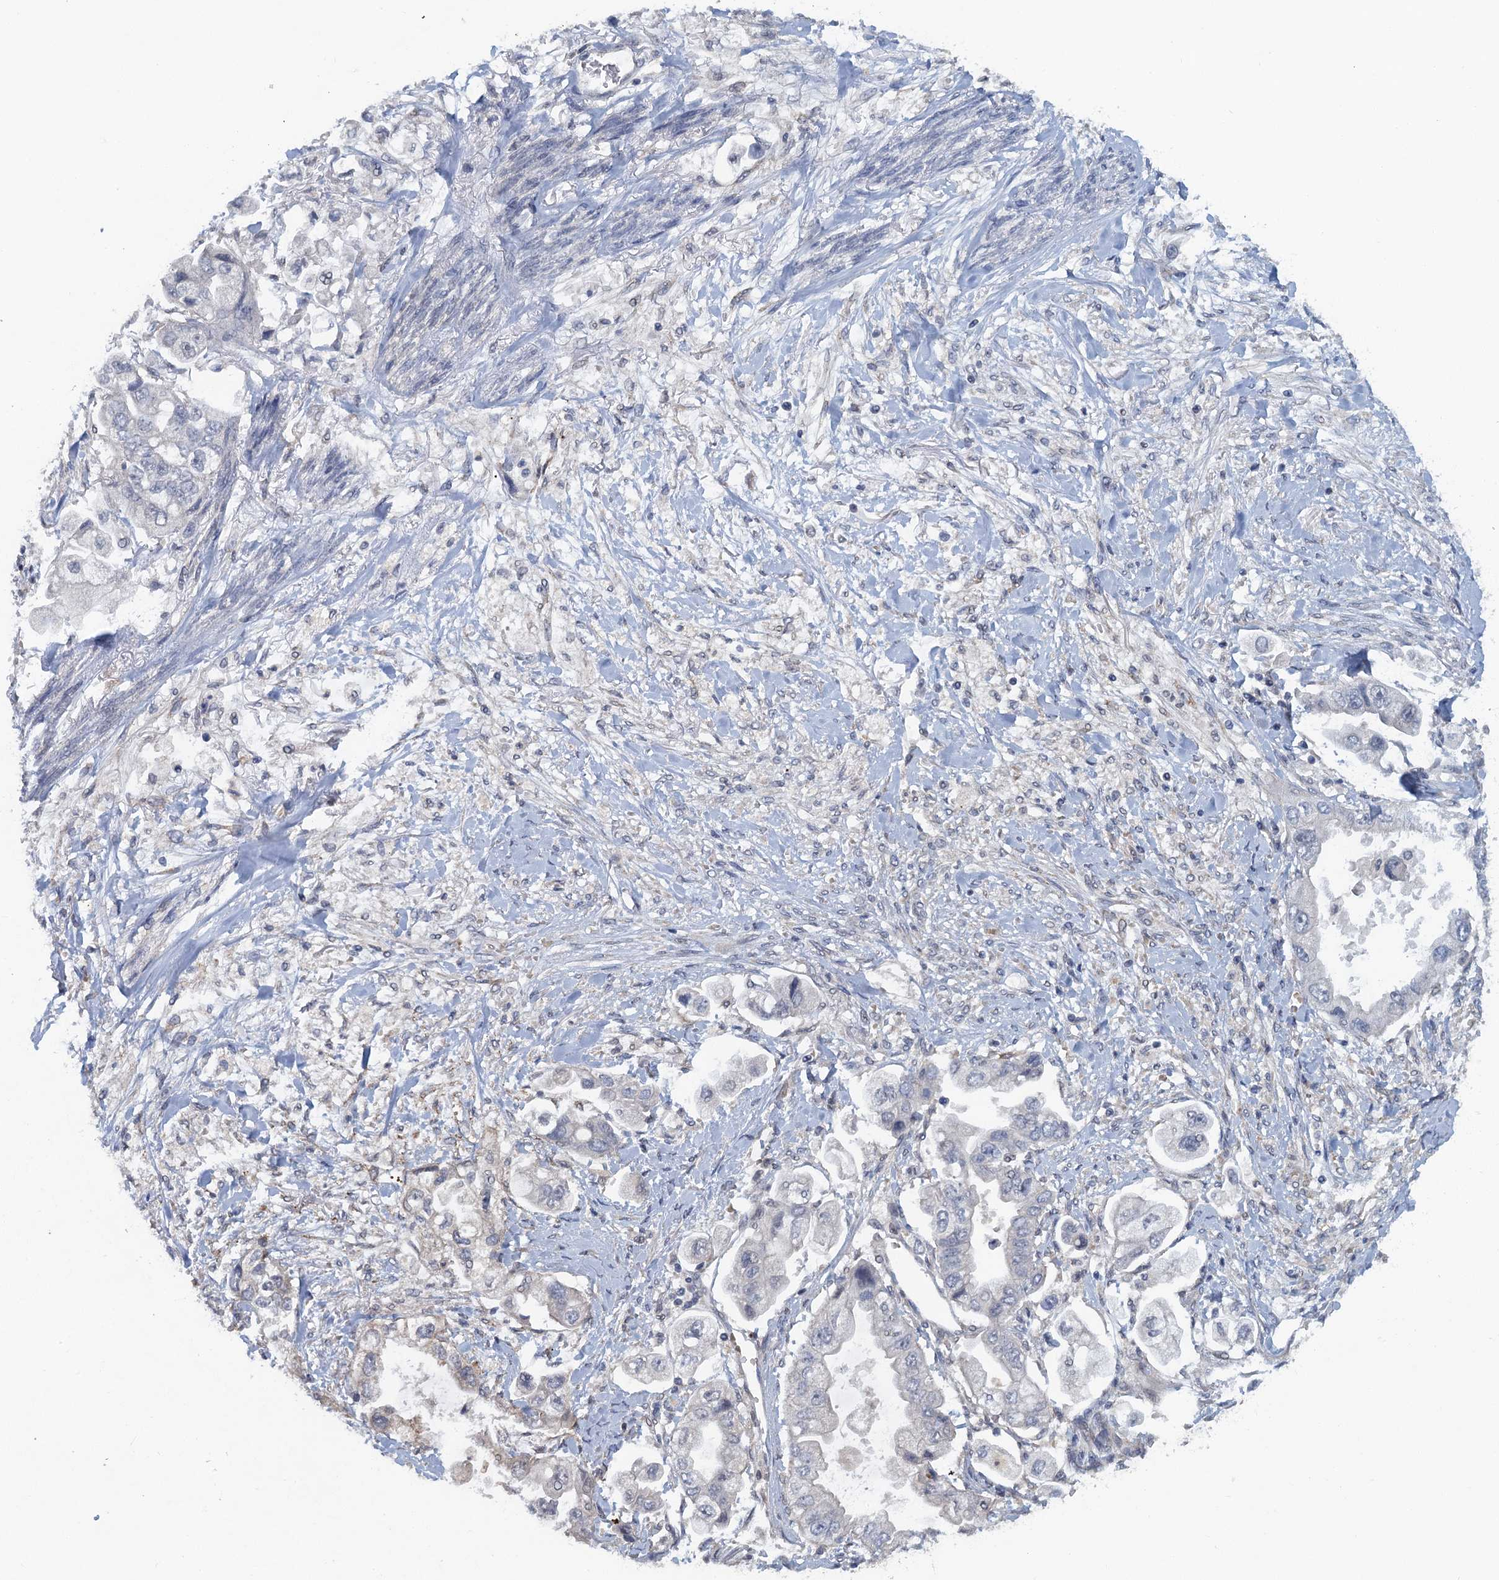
{"staining": {"intensity": "negative", "quantity": "none", "location": "none"}, "tissue": "stomach cancer", "cell_type": "Tumor cells", "image_type": "cancer", "snomed": [{"axis": "morphology", "description": "Adenocarcinoma, NOS"}, {"axis": "topography", "description": "Stomach"}], "caption": "There is no significant positivity in tumor cells of stomach adenocarcinoma. Nuclei are stained in blue.", "gene": "MYO16", "patient": {"sex": "male", "age": 62}}